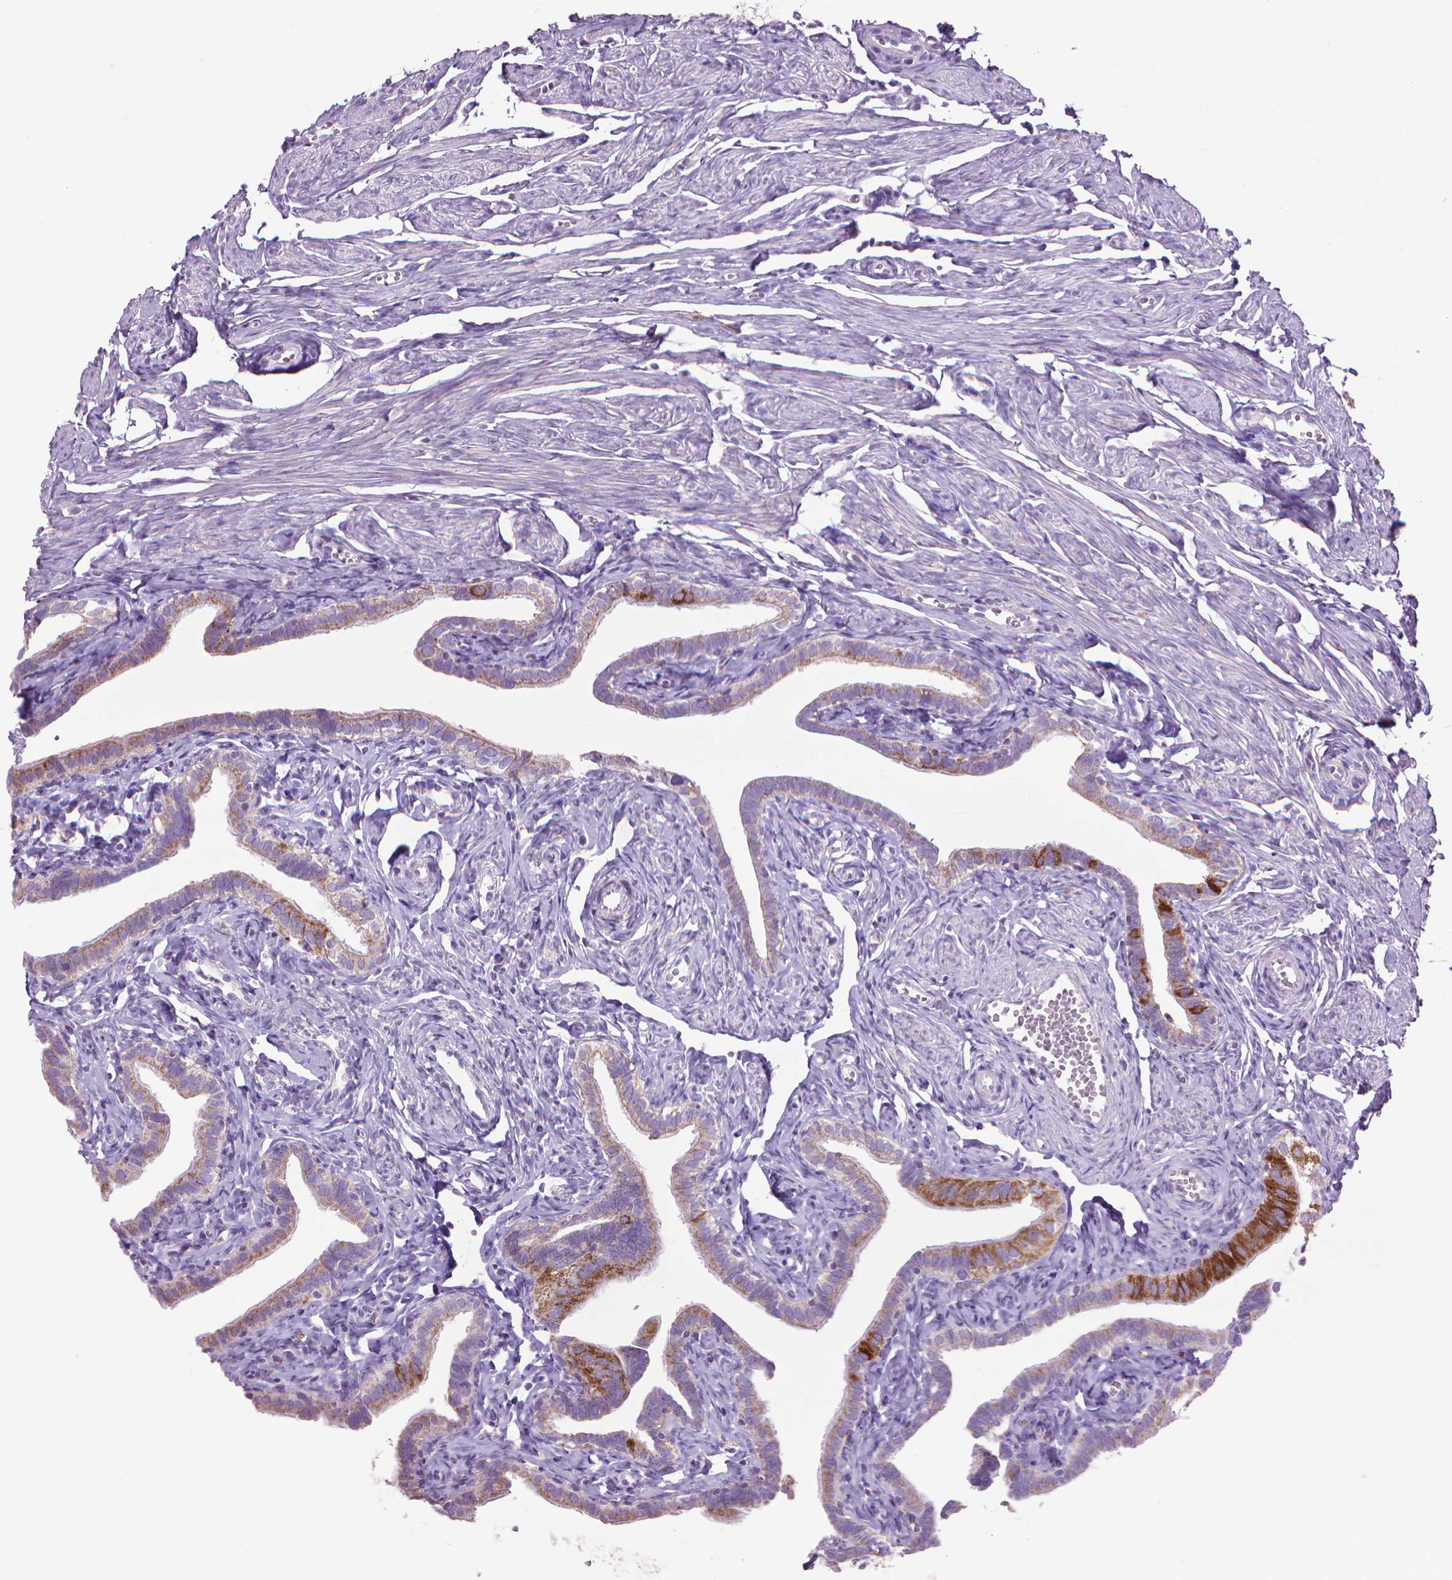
{"staining": {"intensity": "moderate", "quantity": ">75%", "location": "cytoplasmic/membranous"}, "tissue": "fallopian tube", "cell_type": "Glandular cells", "image_type": "normal", "snomed": [{"axis": "morphology", "description": "Normal tissue, NOS"}, {"axis": "topography", "description": "Fallopian tube"}], "caption": "Moderate cytoplasmic/membranous expression for a protein is appreciated in about >75% of glandular cells of unremarkable fallopian tube using IHC.", "gene": "VDAC1", "patient": {"sex": "female", "age": 41}}